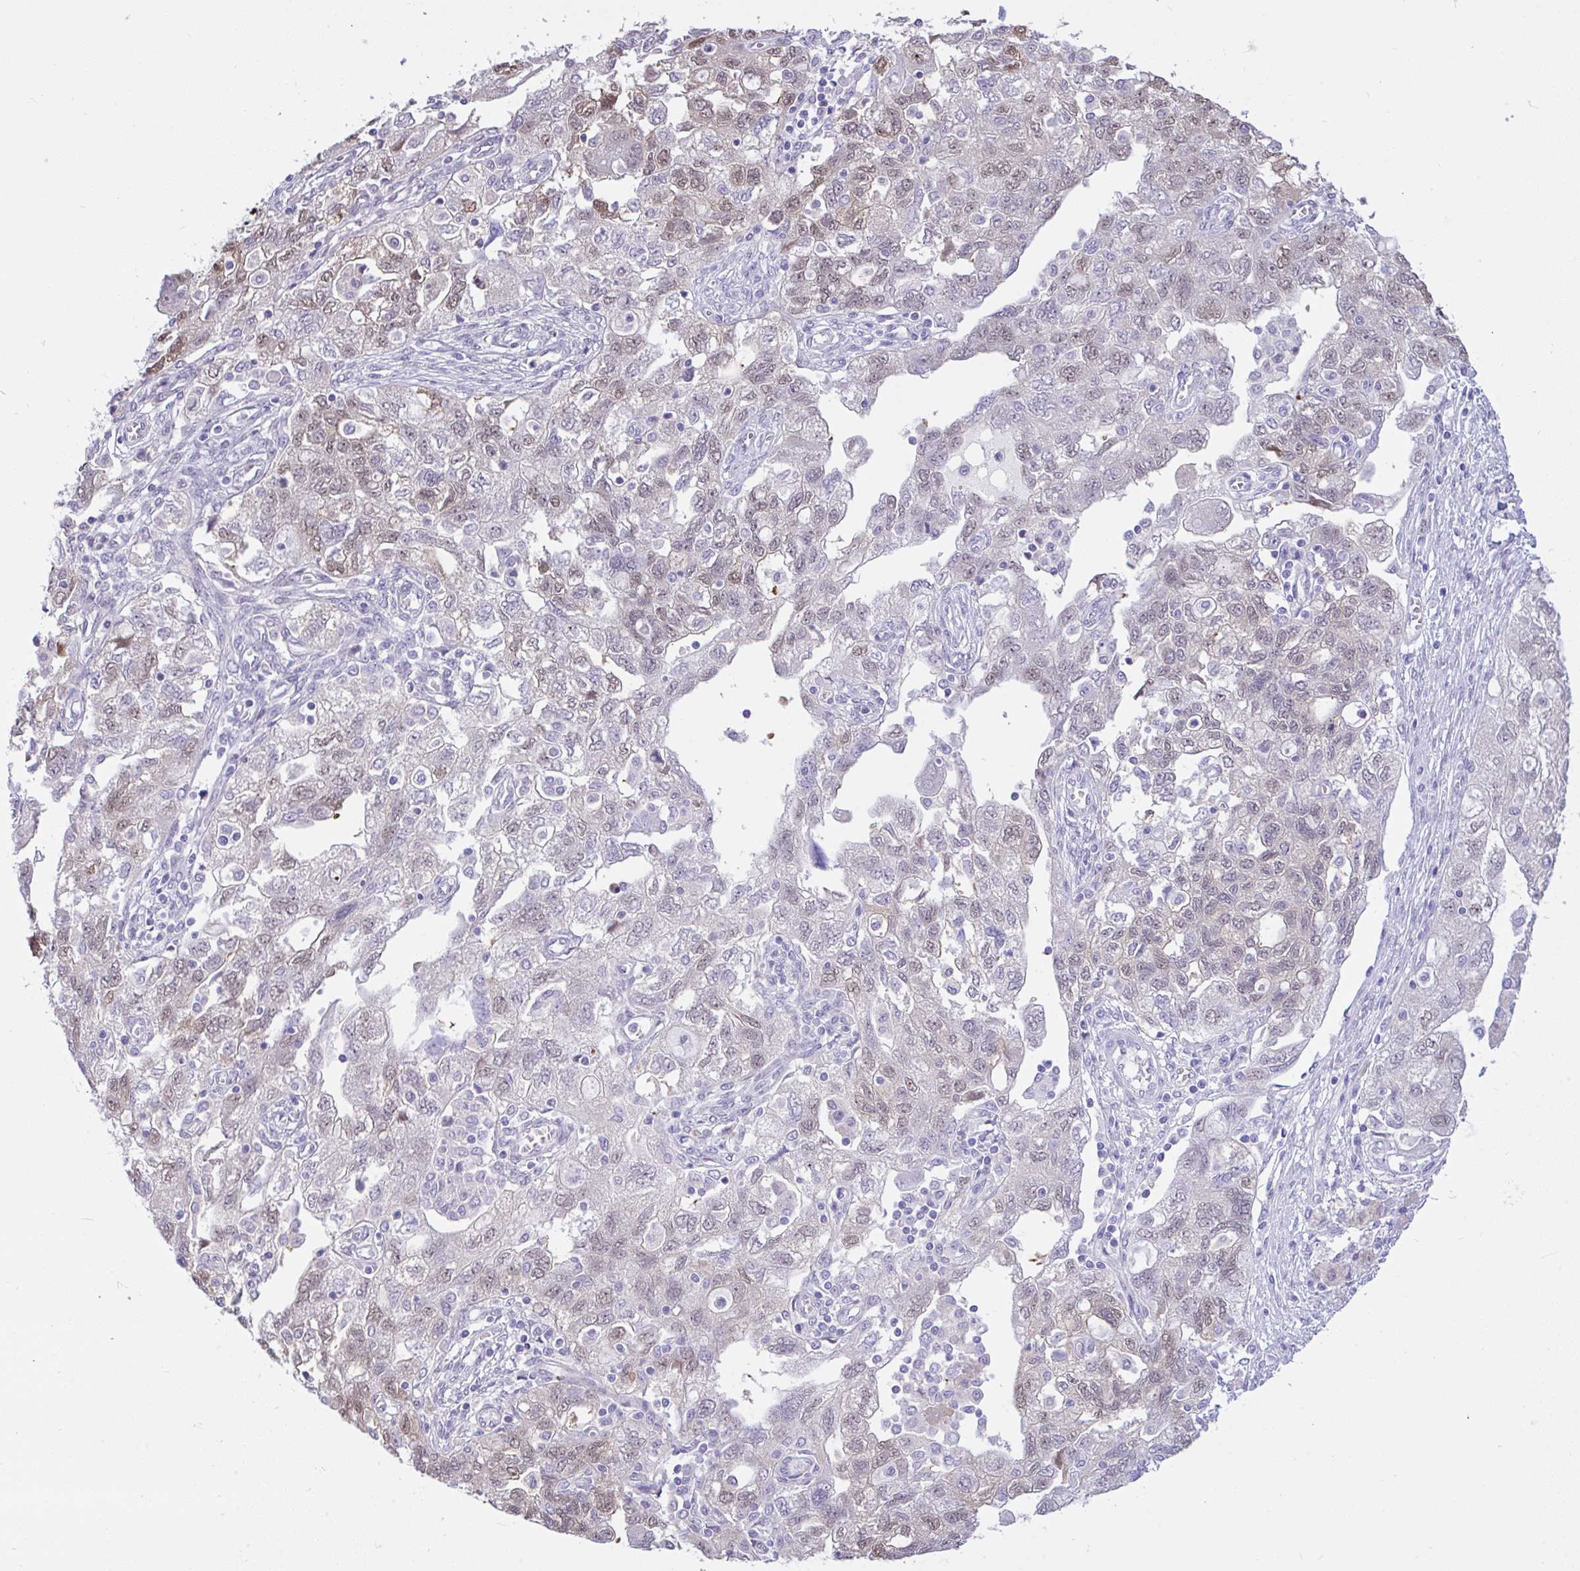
{"staining": {"intensity": "weak", "quantity": "25%-75%", "location": "nuclear"}, "tissue": "ovarian cancer", "cell_type": "Tumor cells", "image_type": "cancer", "snomed": [{"axis": "morphology", "description": "Carcinoma, NOS"}, {"axis": "morphology", "description": "Cystadenocarcinoma, serous, NOS"}, {"axis": "topography", "description": "Ovary"}], "caption": "Tumor cells demonstrate low levels of weak nuclear expression in about 25%-75% of cells in human ovarian serous cystadenocarcinoma.", "gene": "ZNF485", "patient": {"sex": "female", "age": 69}}